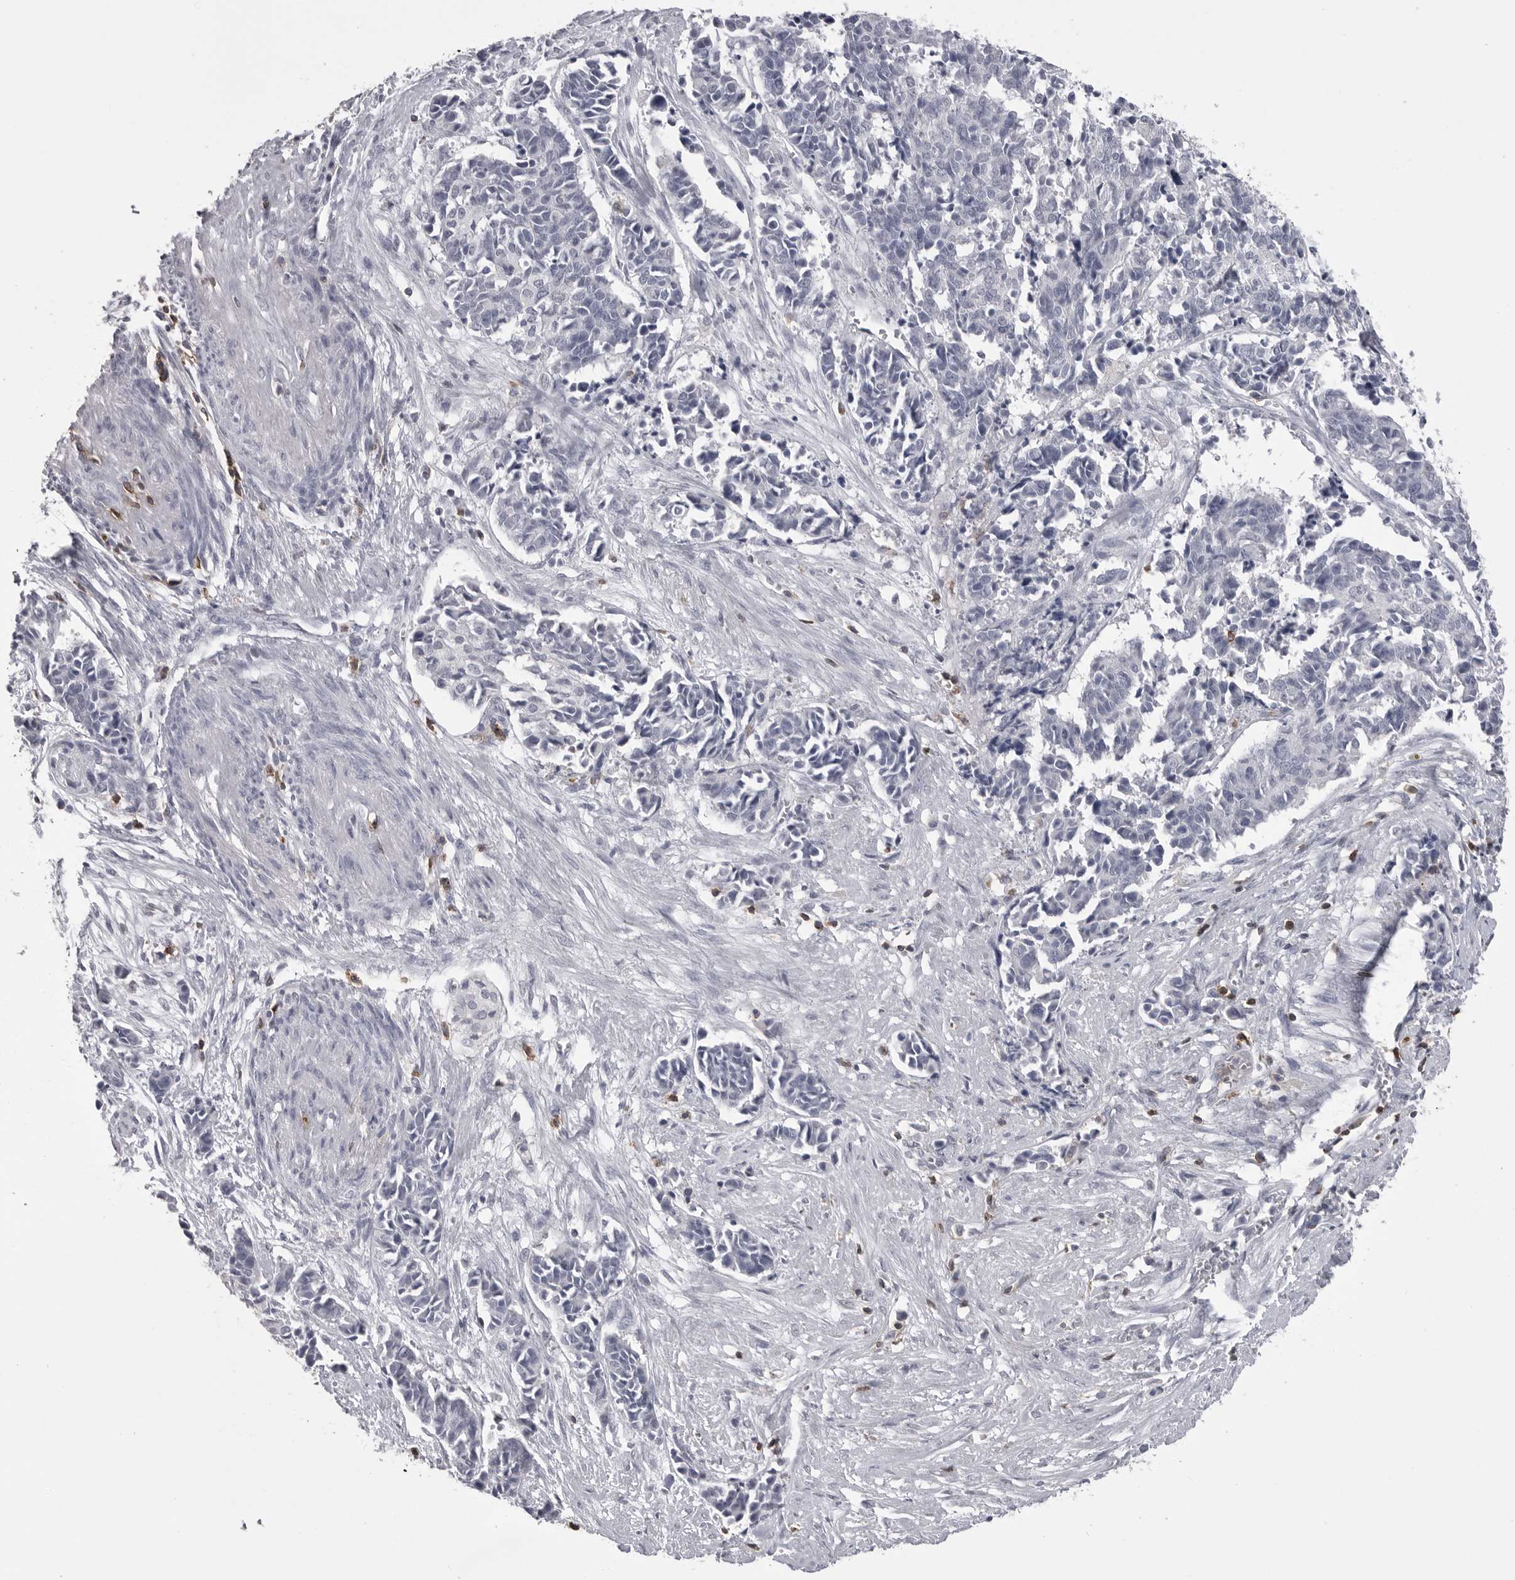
{"staining": {"intensity": "negative", "quantity": "none", "location": "none"}, "tissue": "cervical cancer", "cell_type": "Tumor cells", "image_type": "cancer", "snomed": [{"axis": "morphology", "description": "Normal tissue, NOS"}, {"axis": "morphology", "description": "Squamous cell carcinoma, NOS"}, {"axis": "topography", "description": "Cervix"}], "caption": "High power microscopy image of an IHC micrograph of cervical squamous cell carcinoma, revealing no significant positivity in tumor cells. Brightfield microscopy of immunohistochemistry (IHC) stained with DAB (brown) and hematoxylin (blue), captured at high magnification.", "gene": "ITGAL", "patient": {"sex": "female", "age": 35}}